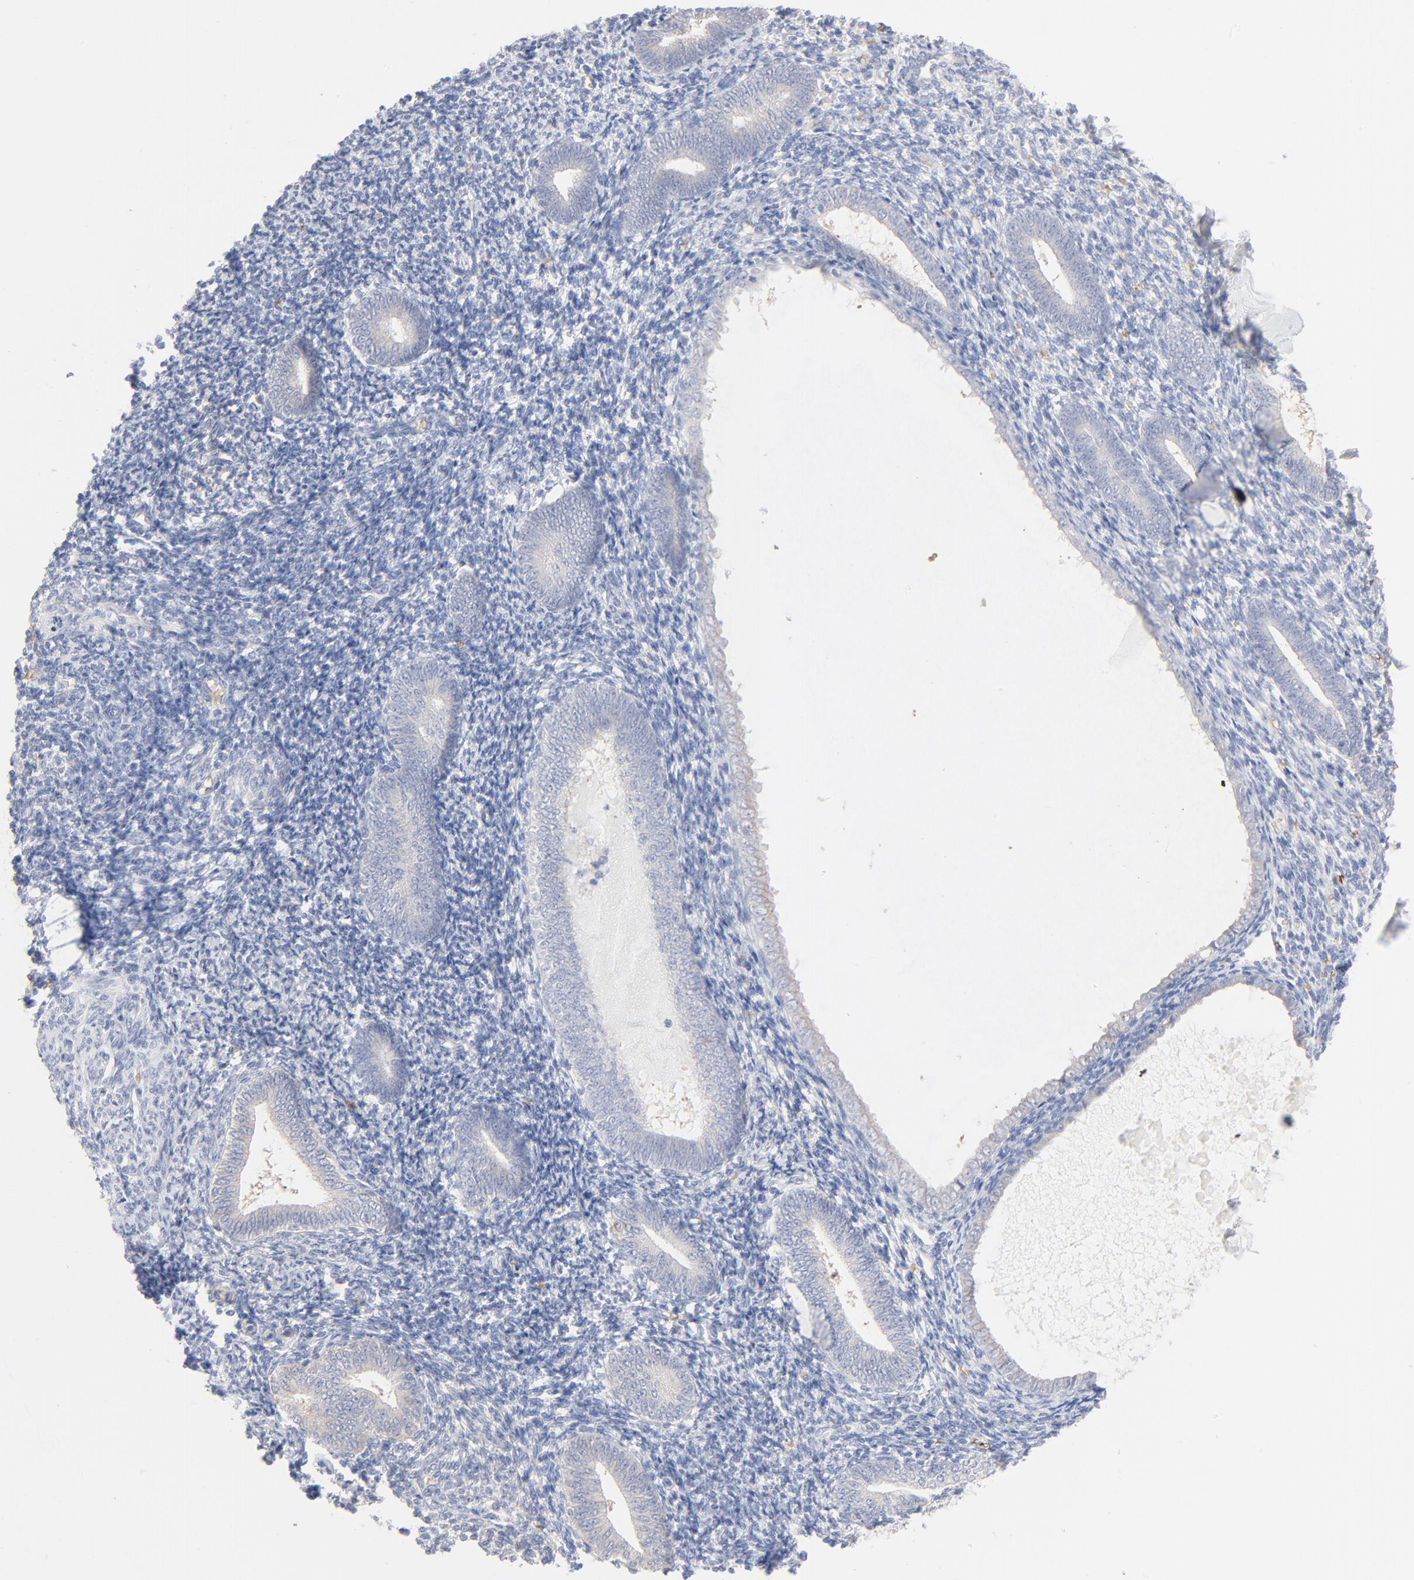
{"staining": {"intensity": "negative", "quantity": "none", "location": "none"}, "tissue": "endometrium", "cell_type": "Cells in endometrial stroma", "image_type": "normal", "snomed": [{"axis": "morphology", "description": "Normal tissue, NOS"}, {"axis": "topography", "description": "Endometrium"}], "caption": "DAB (3,3'-diaminobenzidine) immunohistochemical staining of unremarkable endometrium shows no significant staining in cells in endometrial stroma.", "gene": "SPTB", "patient": {"sex": "female", "age": 57}}